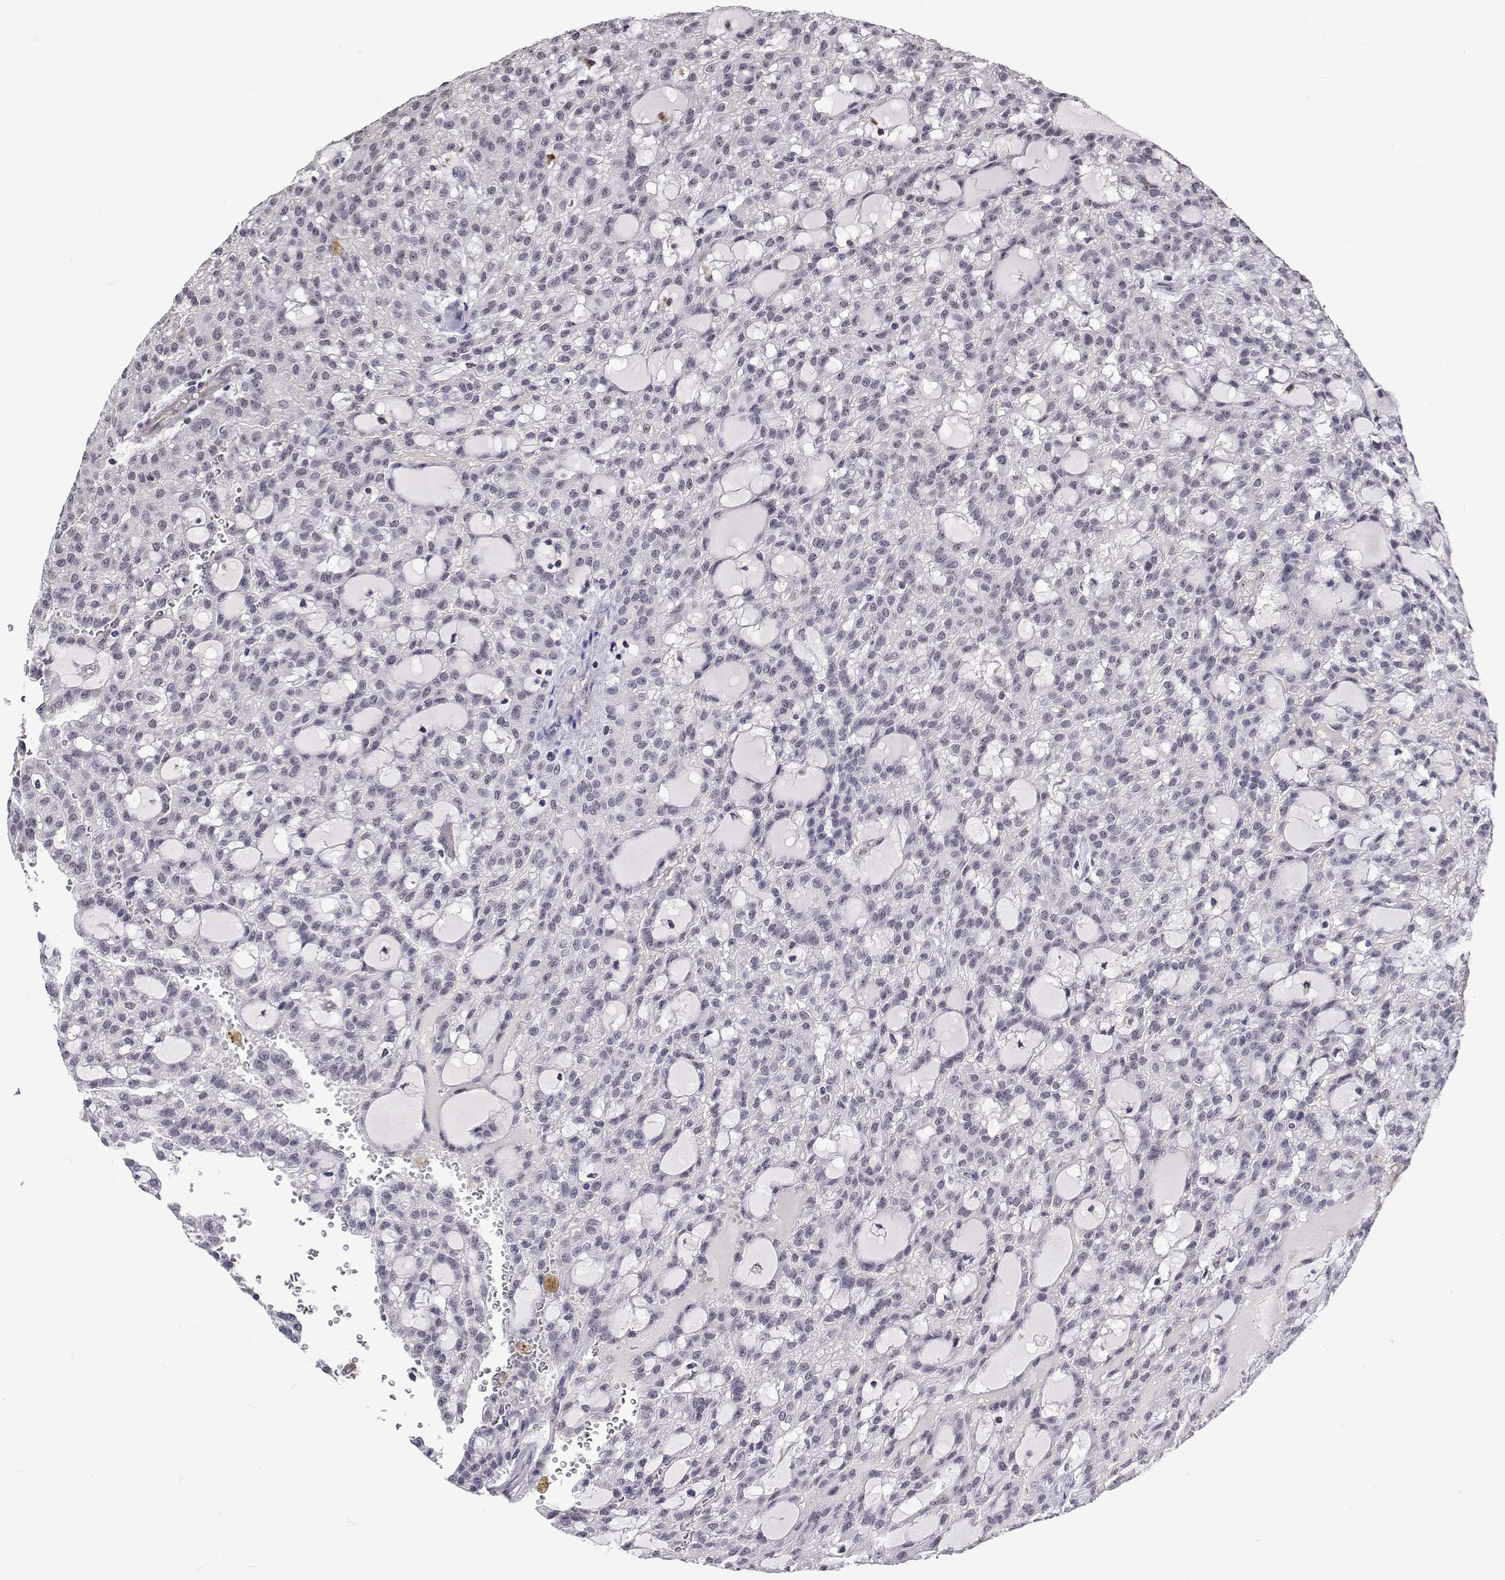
{"staining": {"intensity": "negative", "quantity": "none", "location": "none"}, "tissue": "renal cancer", "cell_type": "Tumor cells", "image_type": "cancer", "snomed": [{"axis": "morphology", "description": "Adenocarcinoma, NOS"}, {"axis": "topography", "description": "Kidney"}], "caption": "A photomicrograph of human adenocarcinoma (renal) is negative for staining in tumor cells.", "gene": "NHP2", "patient": {"sex": "male", "age": 63}}